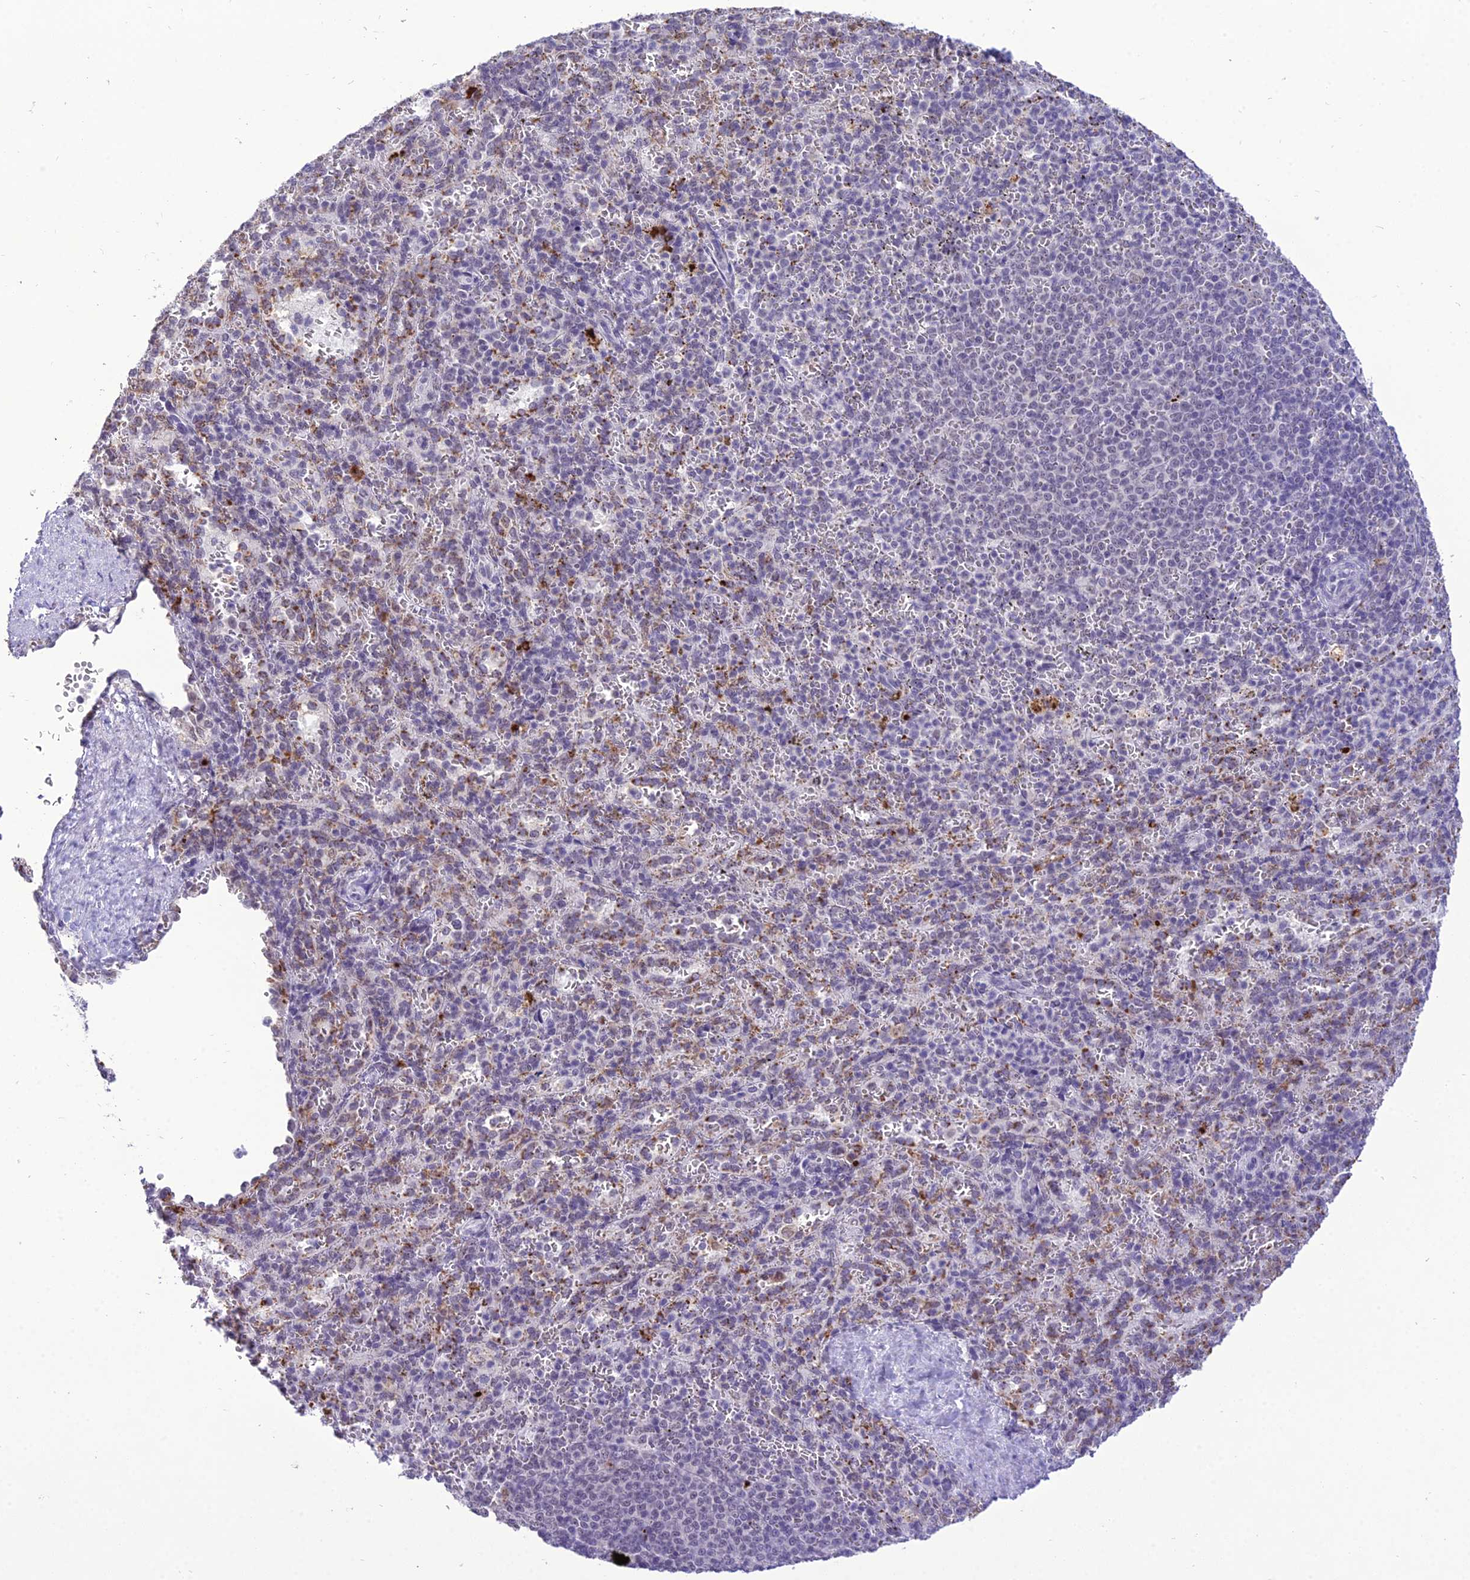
{"staining": {"intensity": "weak", "quantity": "<25%", "location": "cytoplasmic/membranous"}, "tissue": "spleen", "cell_type": "Cells in red pulp", "image_type": "normal", "snomed": [{"axis": "morphology", "description": "Normal tissue, NOS"}, {"axis": "topography", "description": "Spleen"}], "caption": "DAB immunohistochemical staining of benign human spleen reveals no significant expression in cells in red pulp.", "gene": "SH3RF3", "patient": {"sex": "female", "age": 21}}